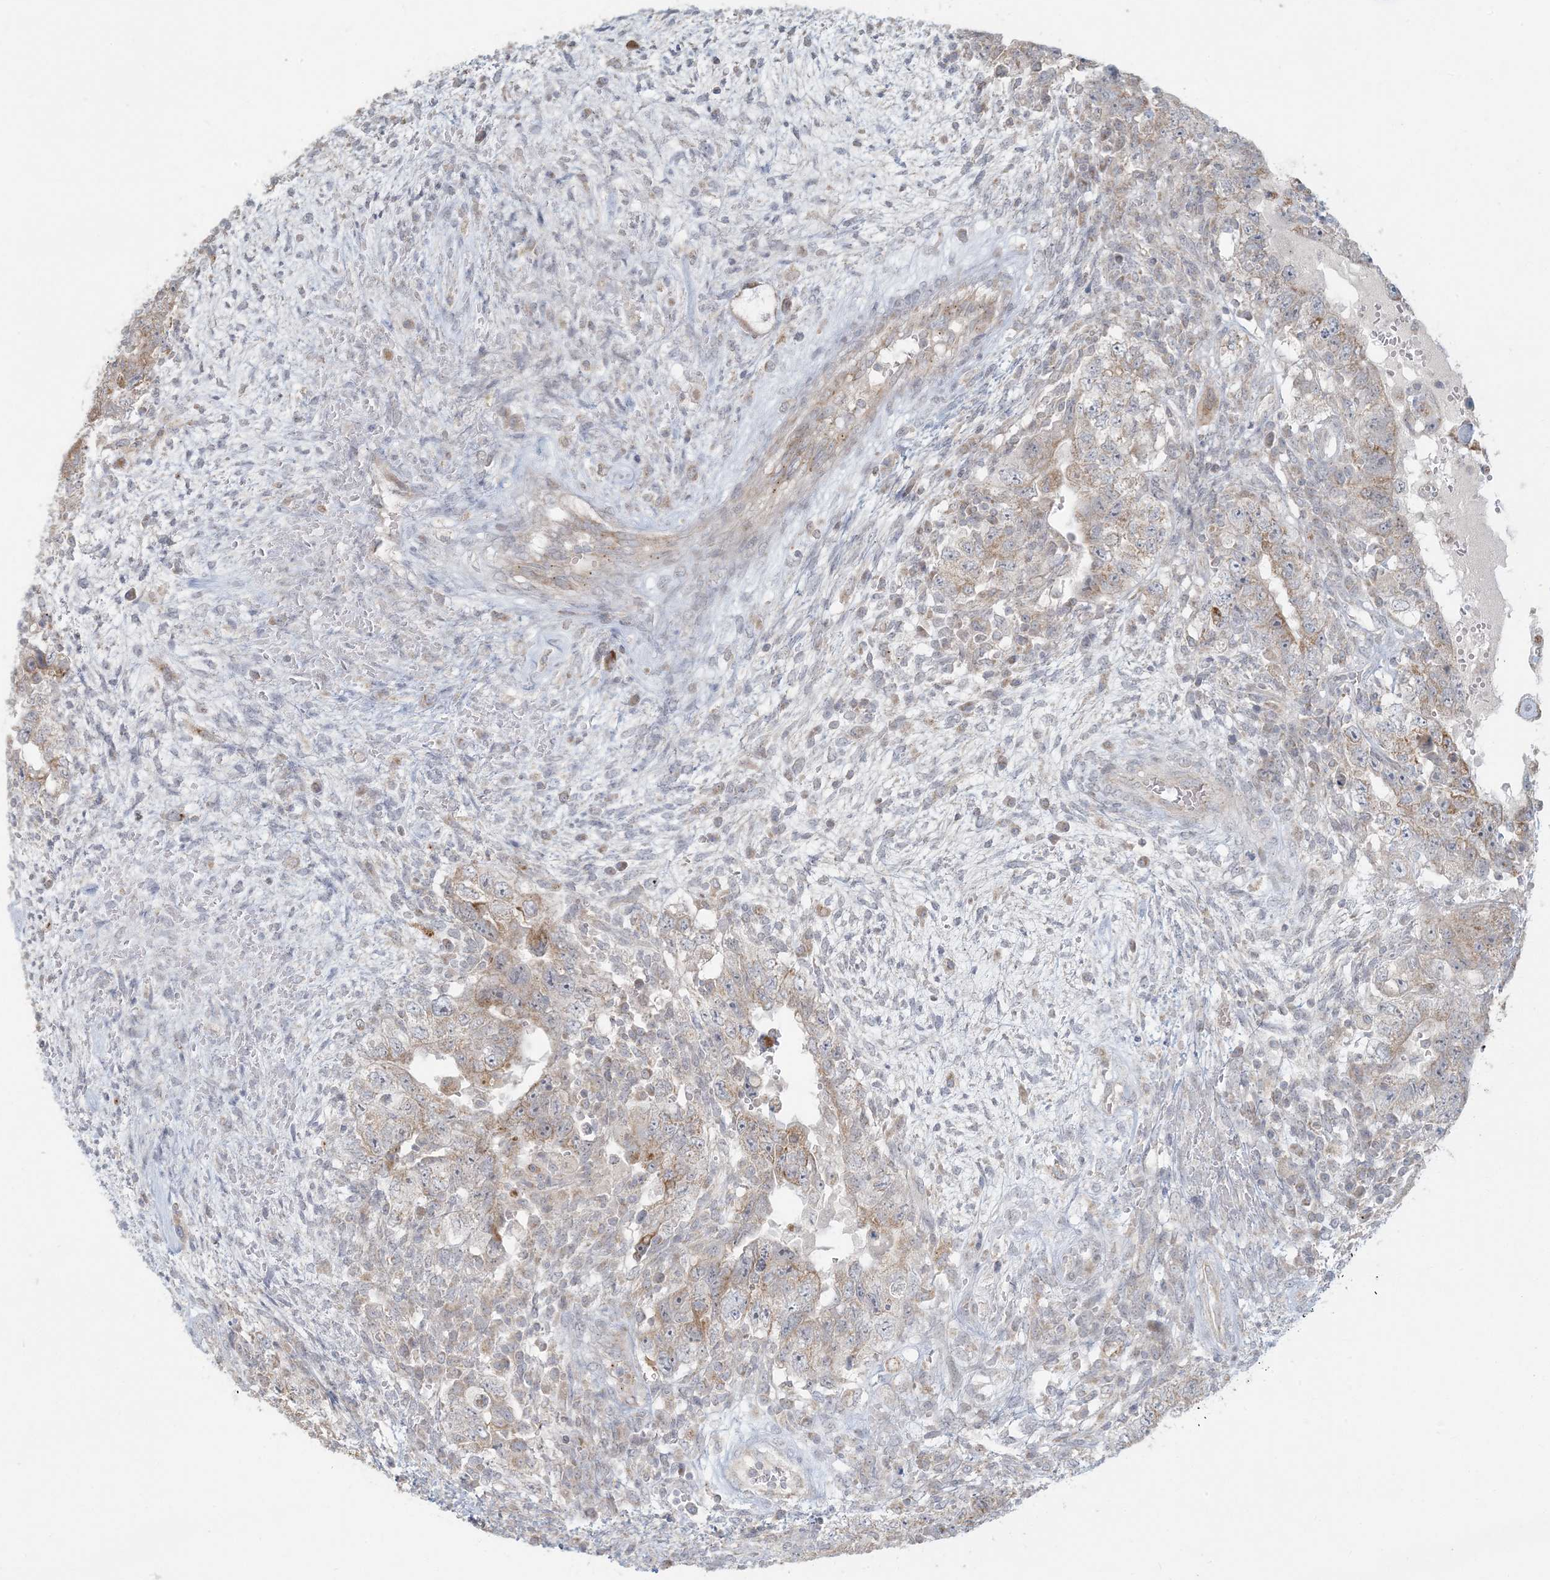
{"staining": {"intensity": "weak", "quantity": "25%-75%", "location": "cytoplasmic/membranous"}, "tissue": "testis cancer", "cell_type": "Tumor cells", "image_type": "cancer", "snomed": [{"axis": "morphology", "description": "Carcinoma, Embryonal, NOS"}, {"axis": "topography", "description": "Testis"}], "caption": "Human testis cancer stained with a protein marker demonstrates weak staining in tumor cells.", "gene": "MCAT", "patient": {"sex": "male", "age": 26}}